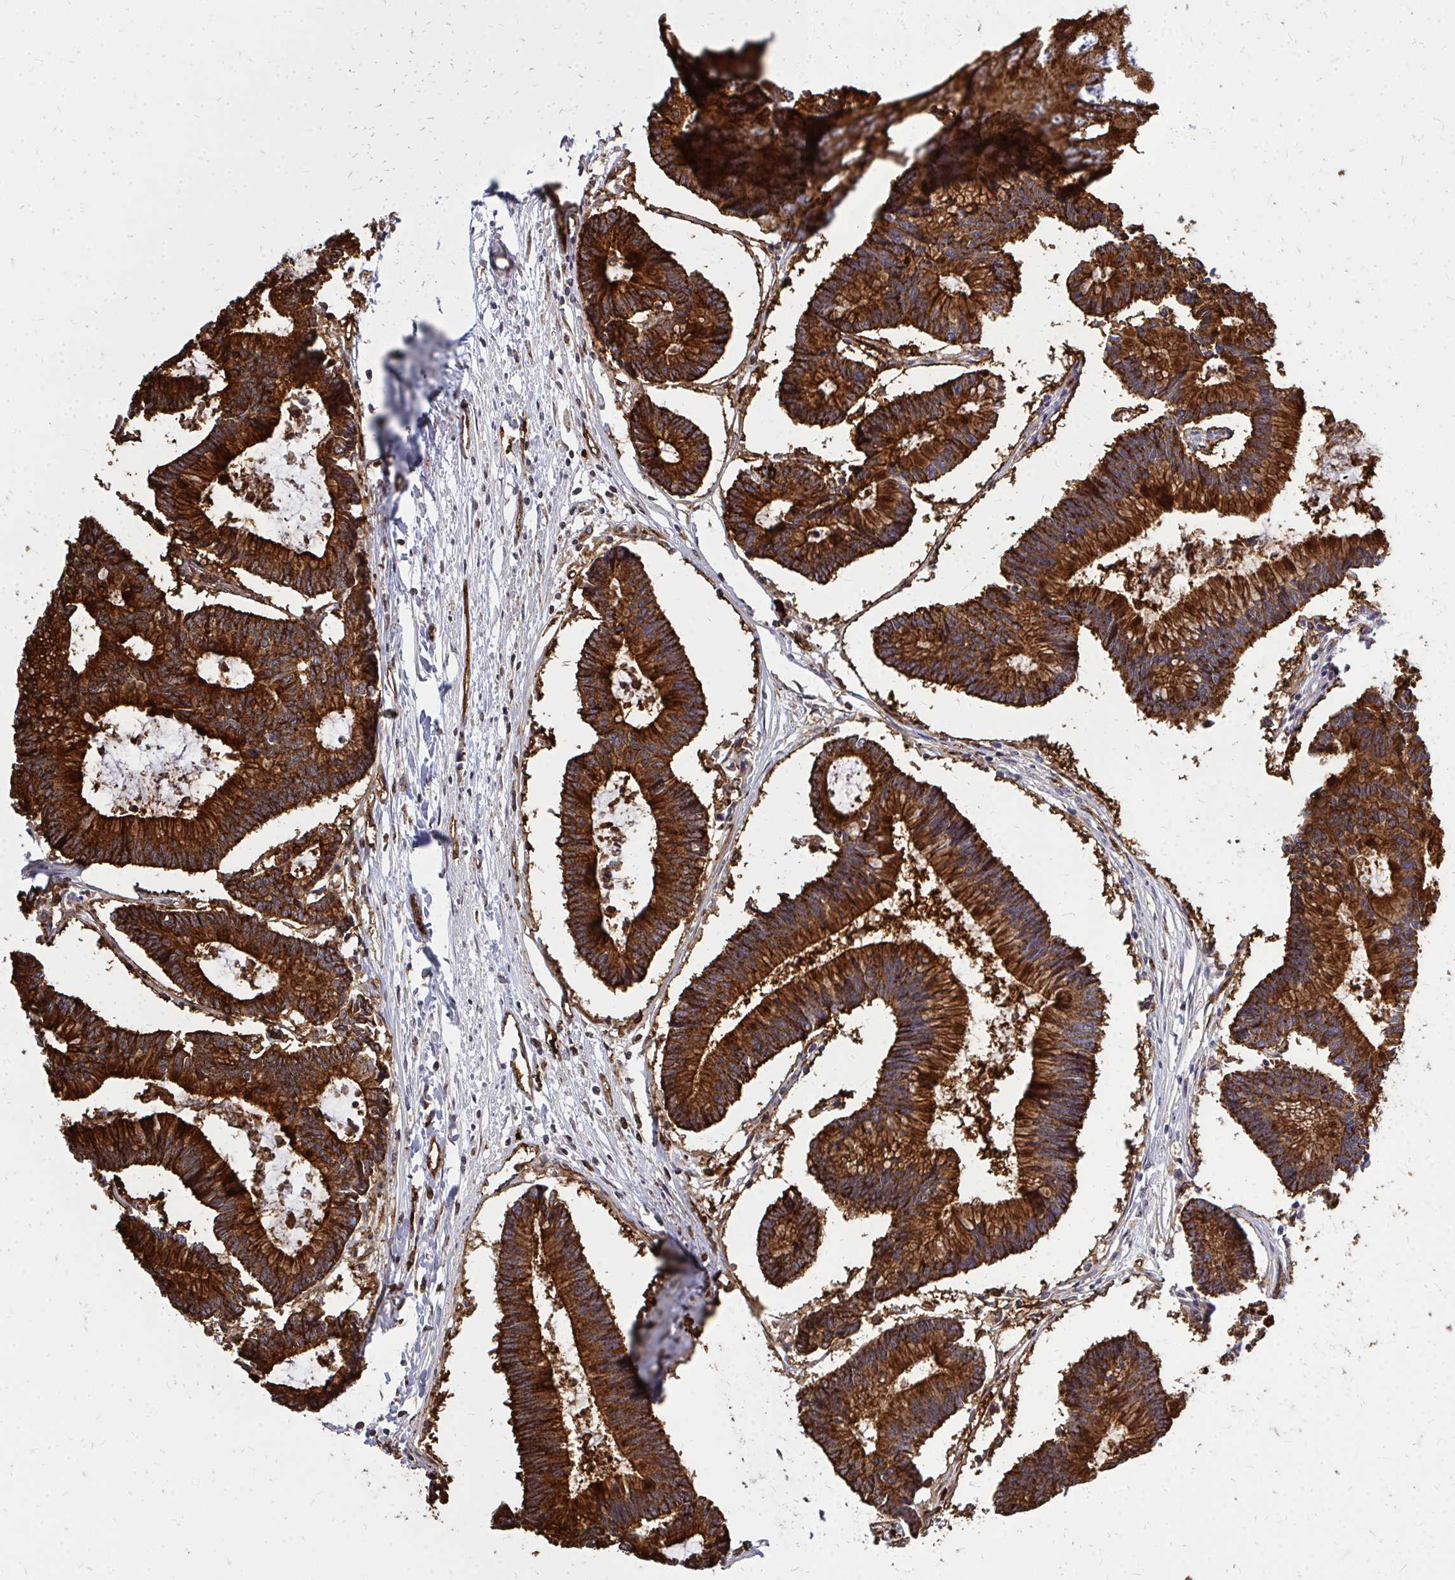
{"staining": {"intensity": "strong", "quantity": ">75%", "location": "cytoplasmic/membranous"}, "tissue": "colorectal cancer", "cell_type": "Tumor cells", "image_type": "cancer", "snomed": [{"axis": "morphology", "description": "Adenocarcinoma, NOS"}, {"axis": "topography", "description": "Colon"}], "caption": "Approximately >75% of tumor cells in human colorectal adenocarcinoma demonstrate strong cytoplasmic/membranous protein staining as visualized by brown immunohistochemical staining.", "gene": "MARCKSL1", "patient": {"sex": "female", "age": 78}}